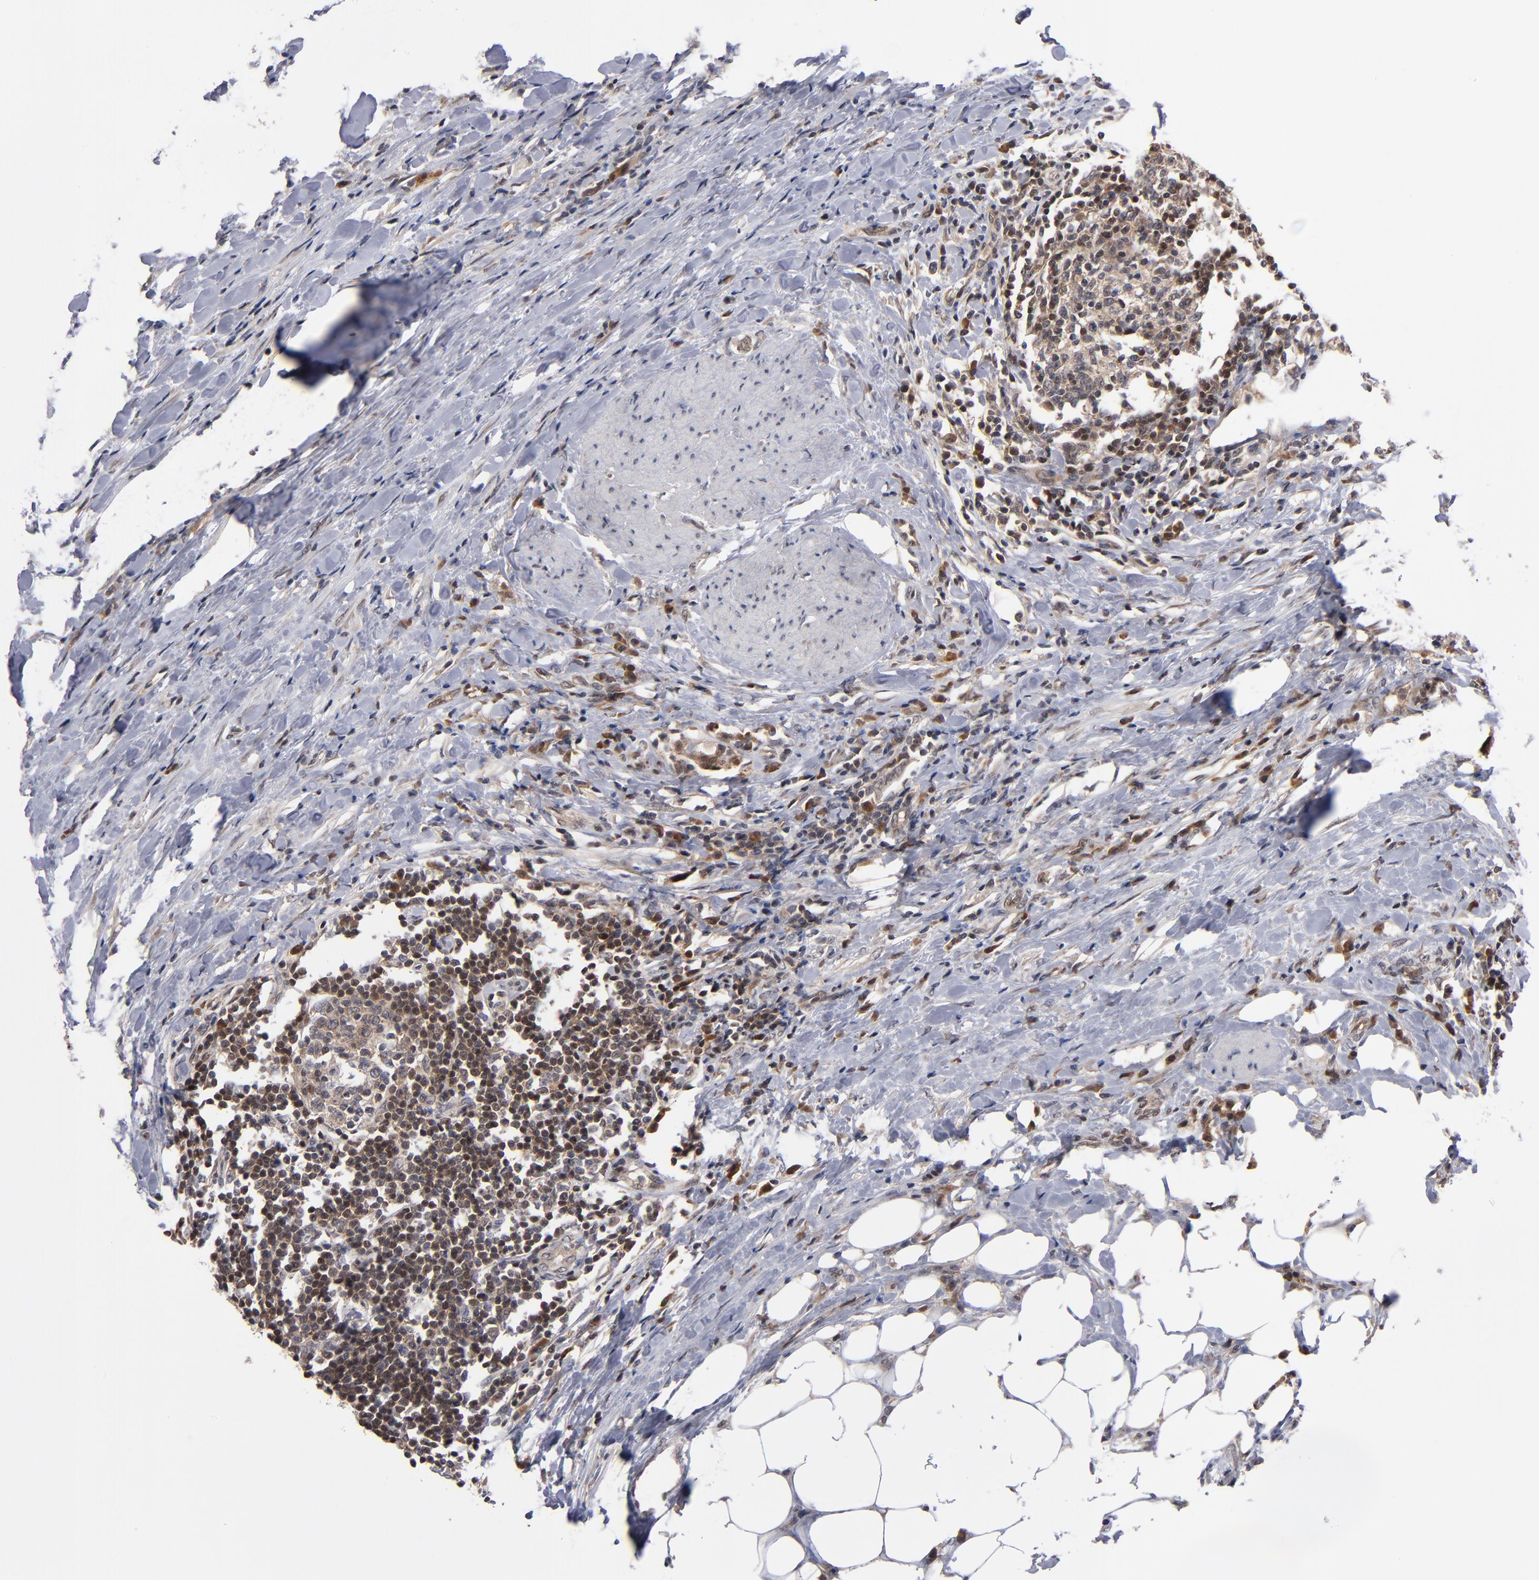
{"staining": {"intensity": "weak", "quantity": ">75%", "location": "cytoplasmic/membranous"}, "tissue": "urothelial cancer", "cell_type": "Tumor cells", "image_type": "cancer", "snomed": [{"axis": "morphology", "description": "Urothelial carcinoma, High grade"}, {"axis": "topography", "description": "Urinary bladder"}], "caption": "Urothelial carcinoma (high-grade) stained for a protein shows weak cytoplasmic/membranous positivity in tumor cells.", "gene": "ALG13", "patient": {"sex": "male", "age": 61}}